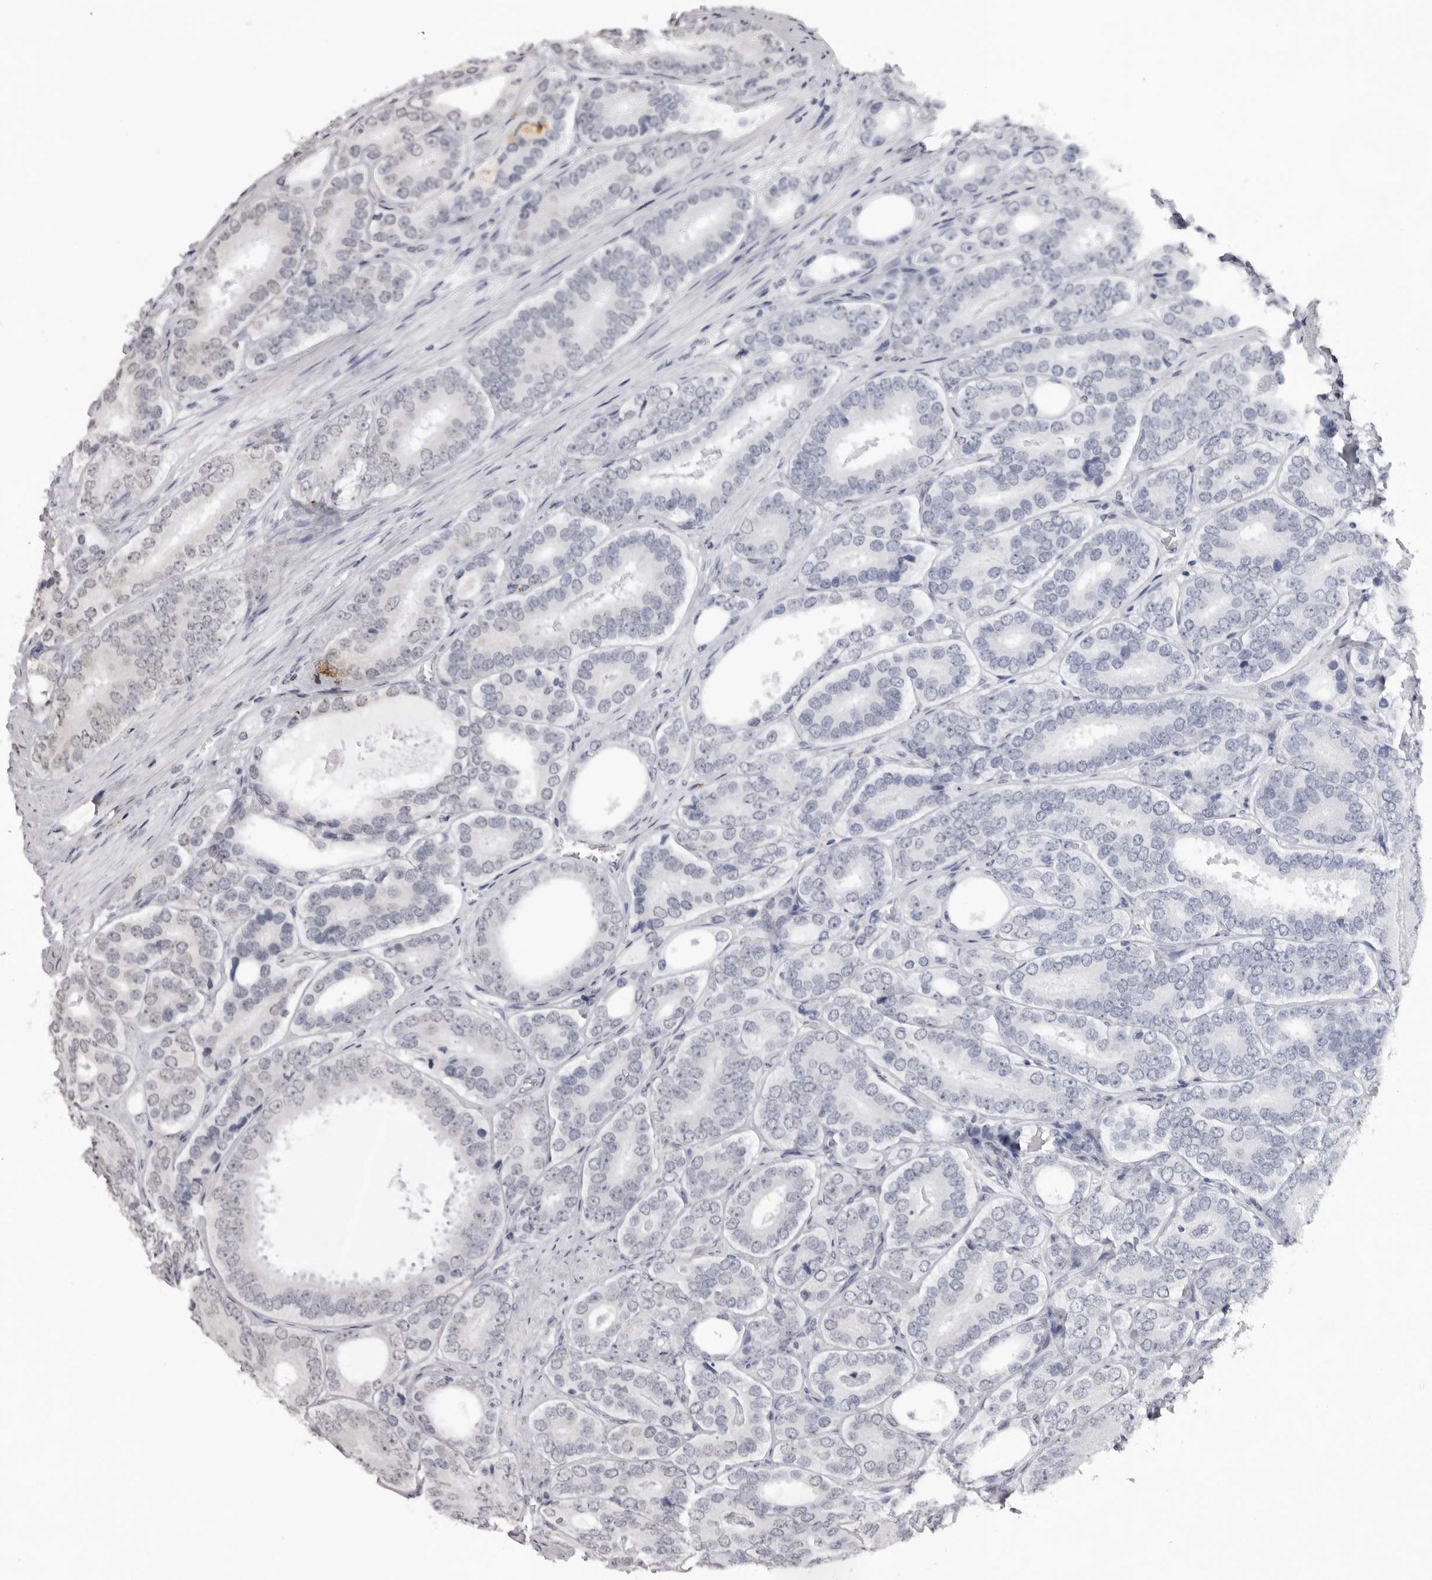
{"staining": {"intensity": "negative", "quantity": "none", "location": "none"}, "tissue": "prostate cancer", "cell_type": "Tumor cells", "image_type": "cancer", "snomed": [{"axis": "morphology", "description": "Adenocarcinoma, High grade"}, {"axis": "topography", "description": "Prostate"}], "caption": "There is no significant expression in tumor cells of prostate high-grade adenocarcinoma. (DAB IHC with hematoxylin counter stain).", "gene": "NTM", "patient": {"sex": "male", "age": 56}}